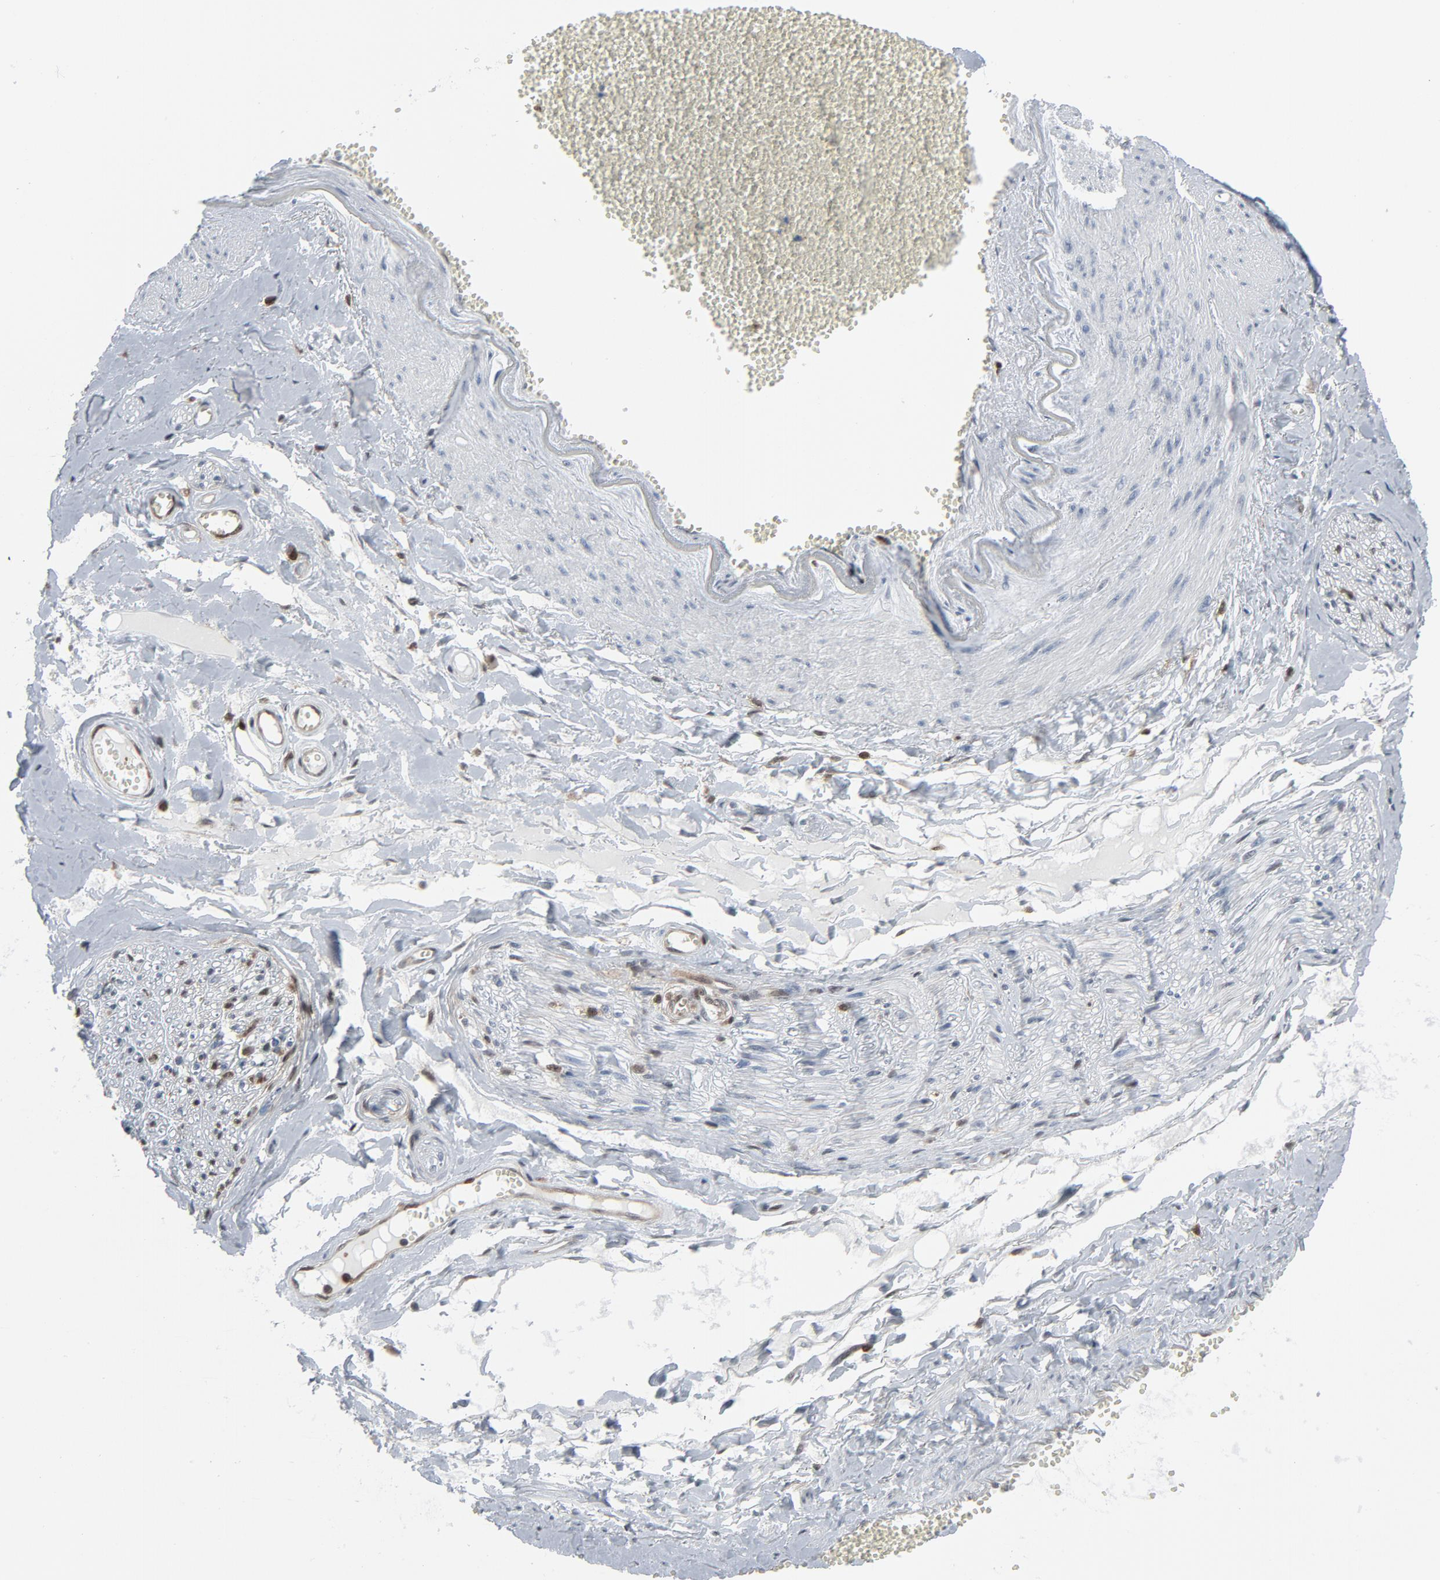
{"staining": {"intensity": "moderate", "quantity": ">75%", "location": "cytoplasmic/membranous"}, "tissue": "adipose tissue", "cell_type": "Adipocytes", "image_type": "normal", "snomed": [{"axis": "morphology", "description": "Normal tissue, NOS"}, {"axis": "morphology", "description": "Inflammation, NOS"}, {"axis": "topography", "description": "Salivary gland"}, {"axis": "topography", "description": "Peripheral nerve tissue"}], "caption": "Protein analysis of benign adipose tissue demonstrates moderate cytoplasmic/membranous positivity in about >75% of adipocytes.", "gene": "STAT5A", "patient": {"sex": "female", "age": 75}}